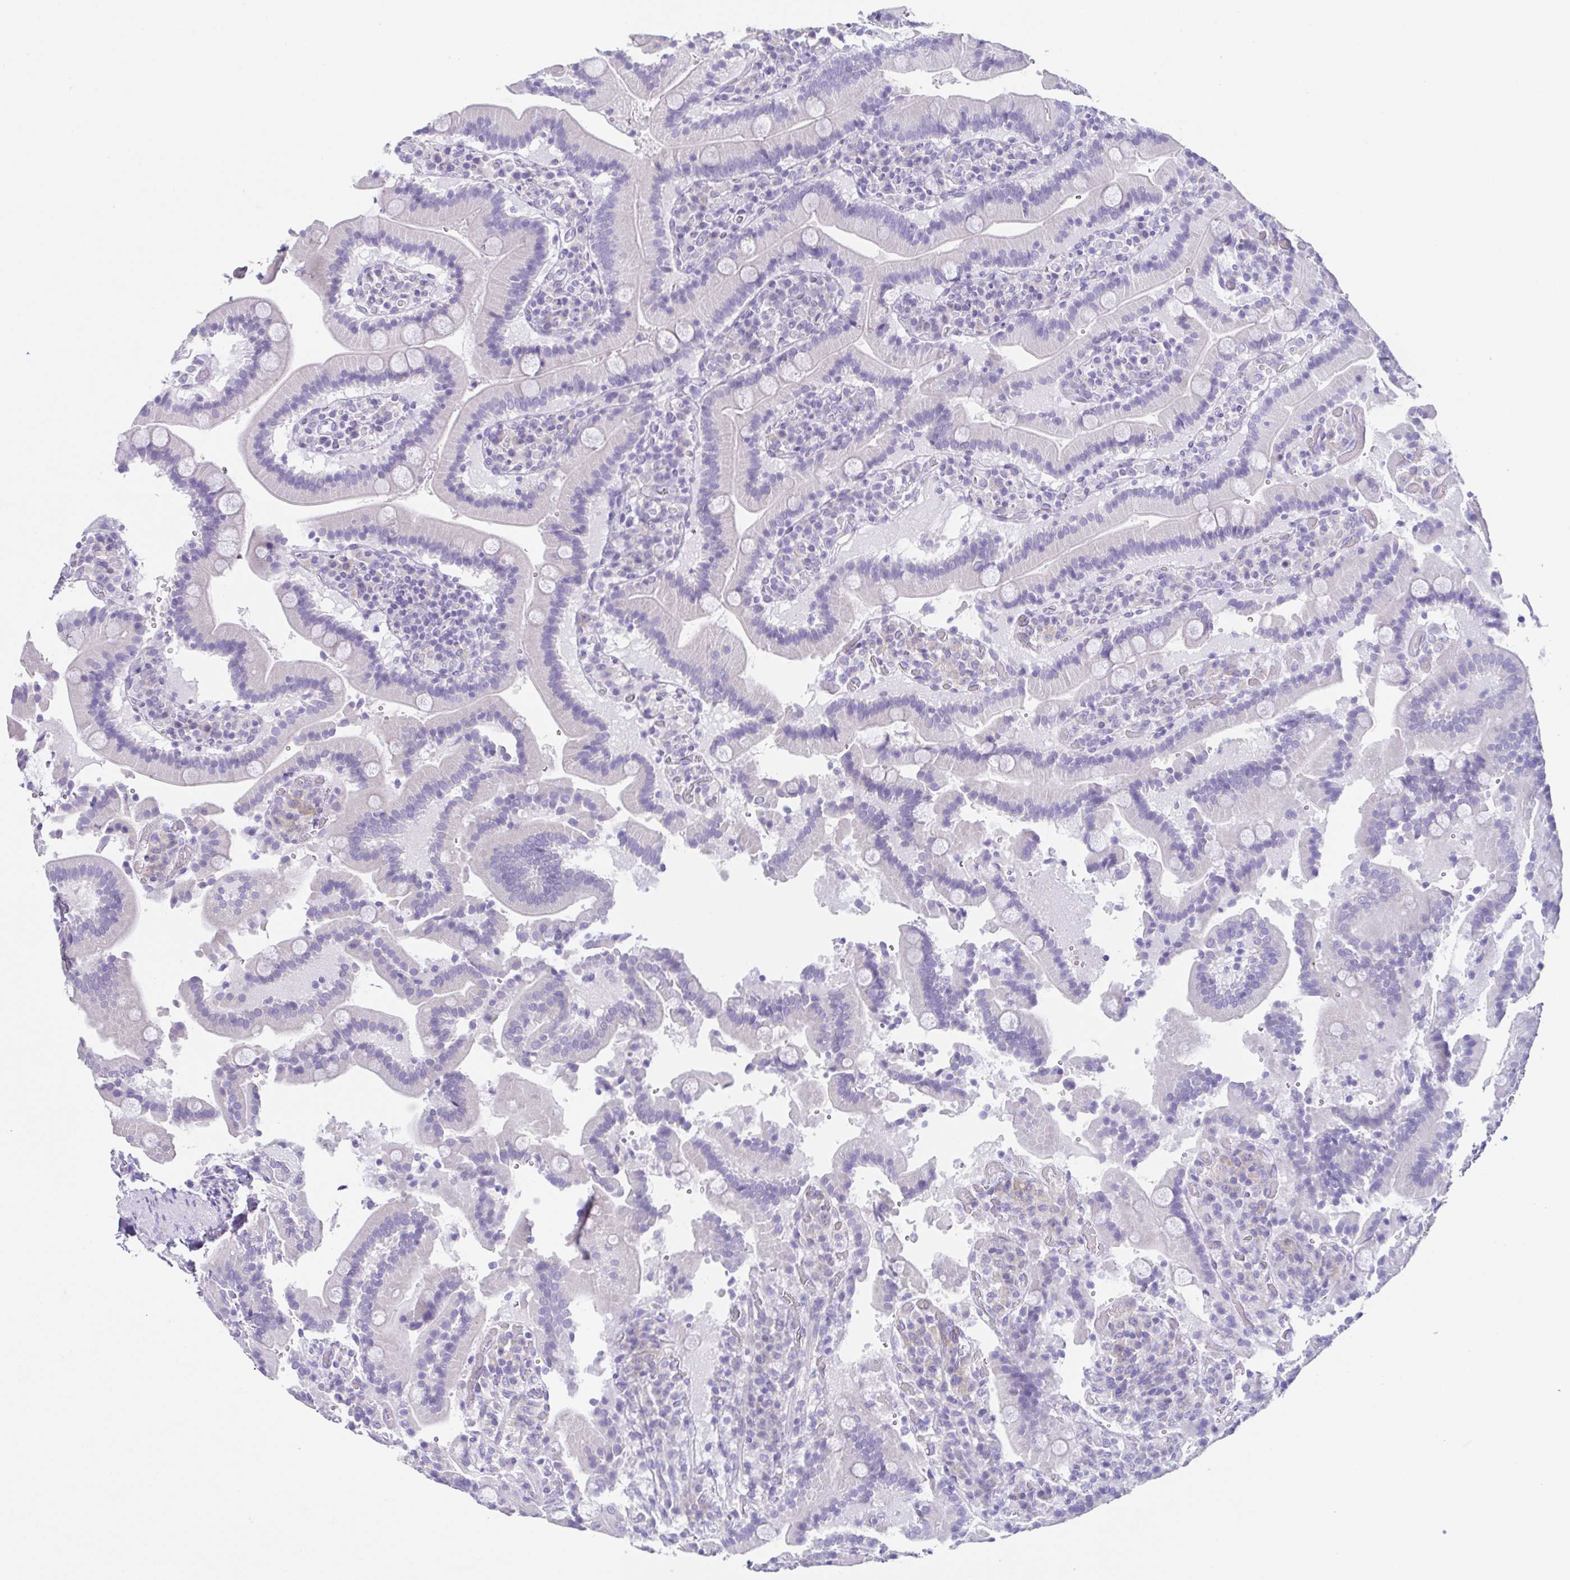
{"staining": {"intensity": "negative", "quantity": "none", "location": "none"}, "tissue": "duodenum", "cell_type": "Glandular cells", "image_type": "normal", "snomed": [{"axis": "morphology", "description": "Normal tissue, NOS"}, {"axis": "topography", "description": "Duodenum"}], "caption": "A micrograph of duodenum stained for a protein exhibits no brown staining in glandular cells. The staining is performed using DAB (3,3'-diaminobenzidine) brown chromogen with nuclei counter-stained in using hematoxylin.", "gene": "RDH11", "patient": {"sex": "female", "age": 62}}